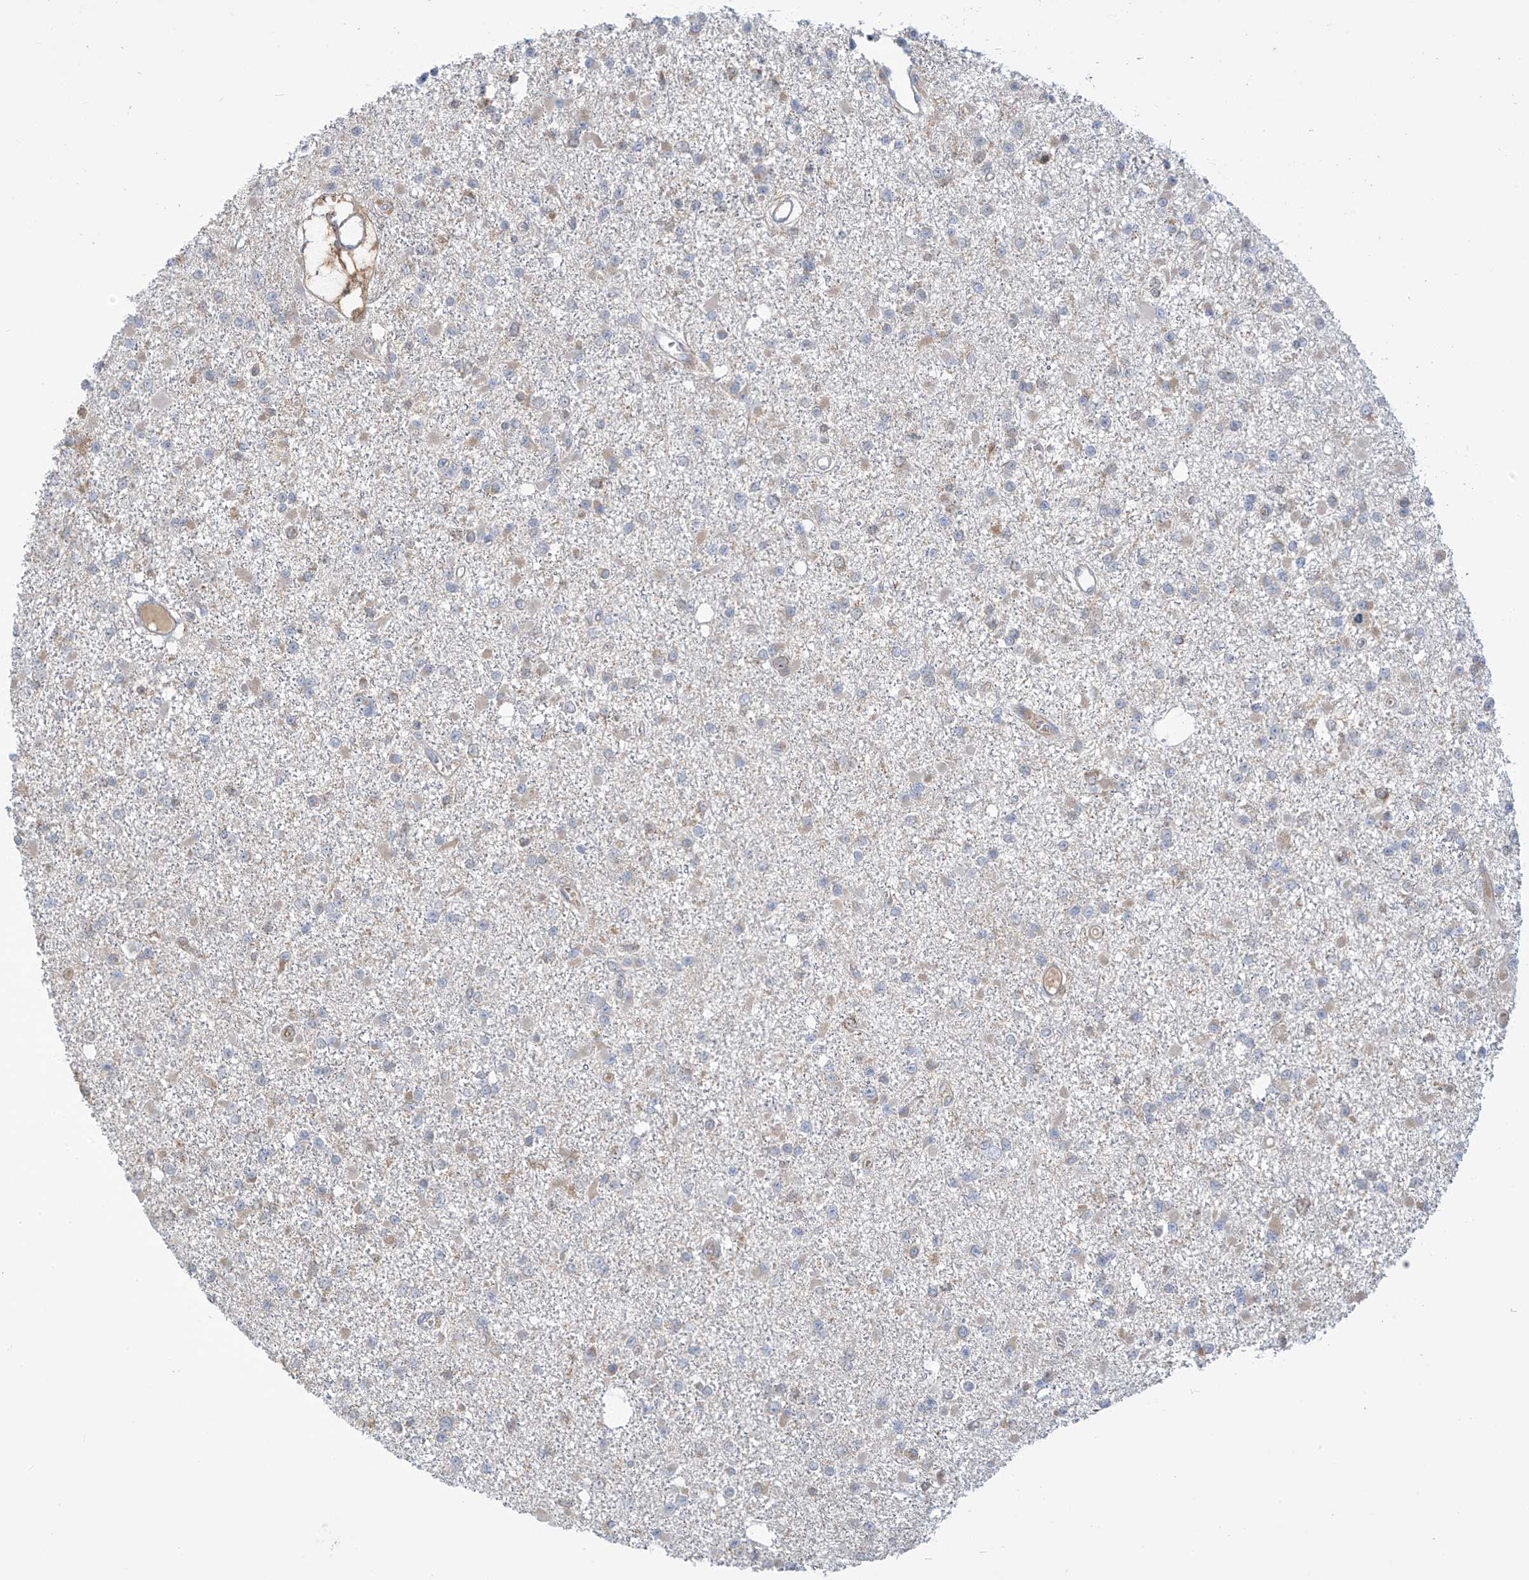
{"staining": {"intensity": "weak", "quantity": "<25%", "location": "cytoplasmic/membranous"}, "tissue": "glioma", "cell_type": "Tumor cells", "image_type": "cancer", "snomed": [{"axis": "morphology", "description": "Glioma, malignant, Low grade"}, {"axis": "topography", "description": "Brain"}], "caption": "The micrograph demonstrates no significant staining in tumor cells of glioma.", "gene": "IDH1", "patient": {"sex": "female", "age": 22}}